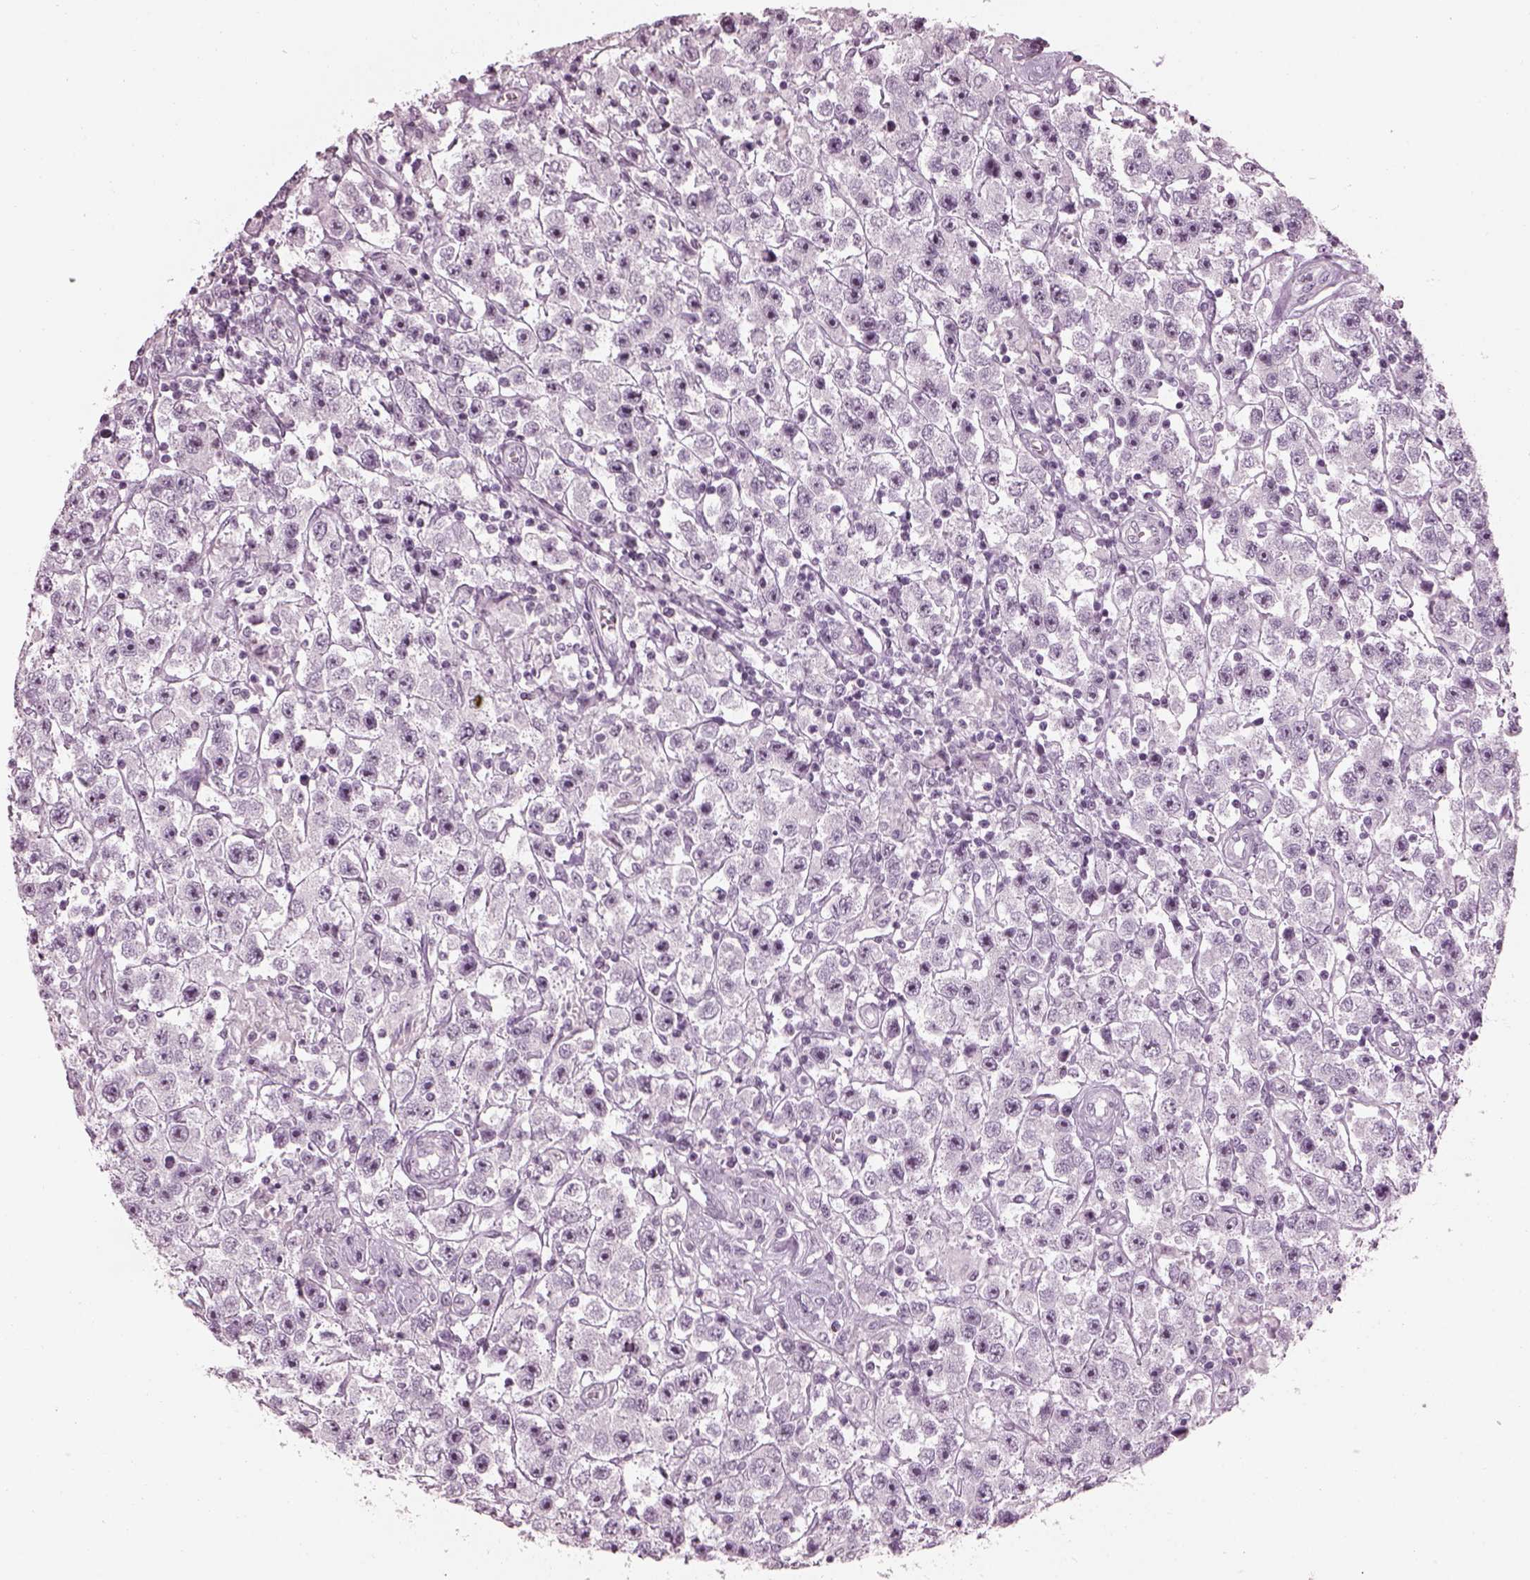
{"staining": {"intensity": "negative", "quantity": "none", "location": "none"}, "tissue": "testis cancer", "cell_type": "Tumor cells", "image_type": "cancer", "snomed": [{"axis": "morphology", "description": "Seminoma, NOS"}, {"axis": "topography", "description": "Testis"}], "caption": "Human testis cancer (seminoma) stained for a protein using IHC reveals no positivity in tumor cells.", "gene": "ADGRG2", "patient": {"sex": "male", "age": 45}}